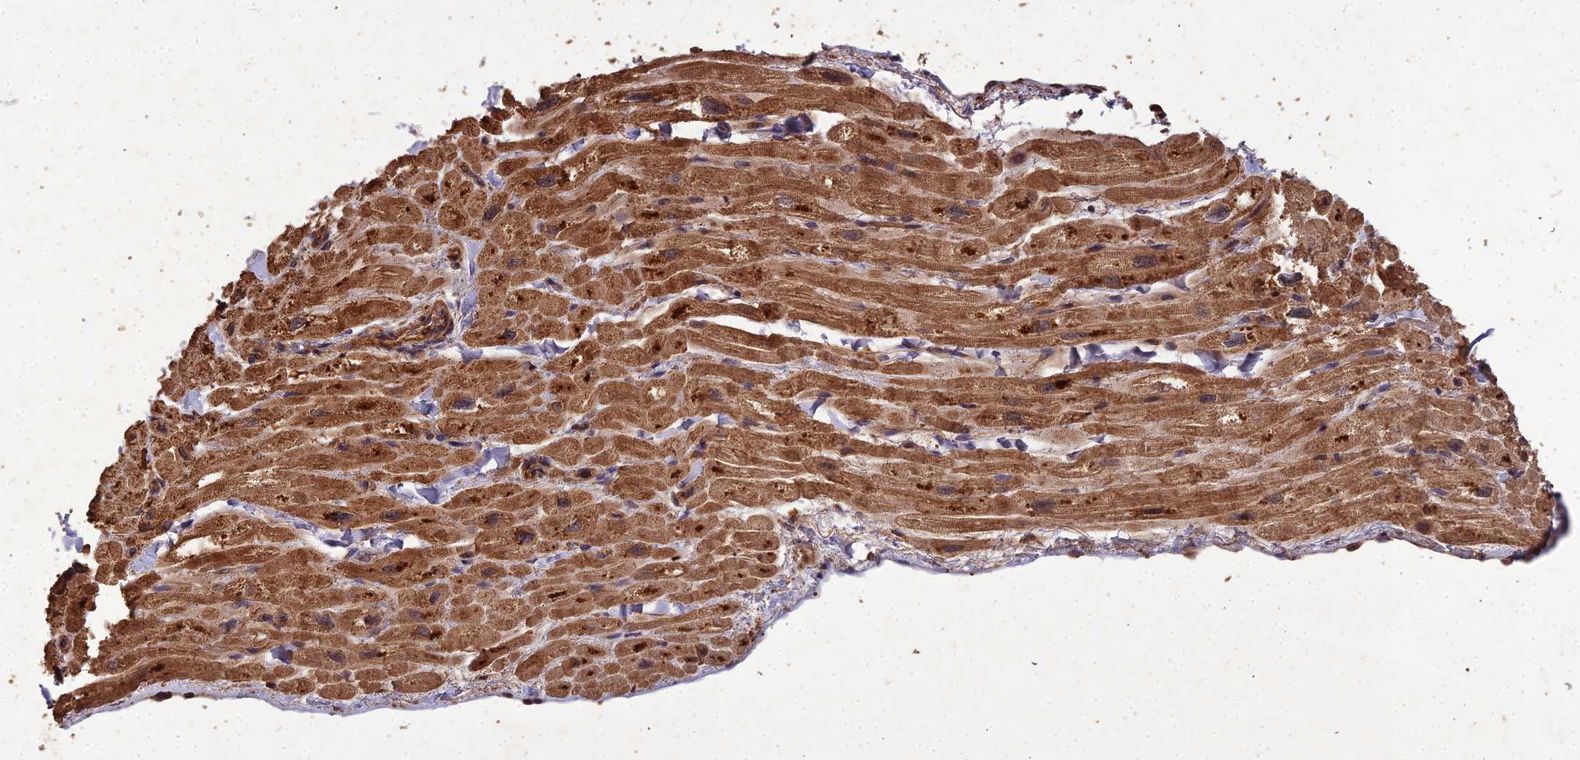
{"staining": {"intensity": "moderate", "quantity": ">75%", "location": "cytoplasmic/membranous"}, "tissue": "heart muscle", "cell_type": "Cardiomyocytes", "image_type": "normal", "snomed": [{"axis": "morphology", "description": "Normal tissue, NOS"}, {"axis": "topography", "description": "Heart"}], "caption": "Approximately >75% of cardiomyocytes in unremarkable heart muscle show moderate cytoplasmic/membranous protein expression as visualized by brown immunohistochemical staining.", "gene": "SYMPK", "patient": {"sex": "male", "age": 65}}